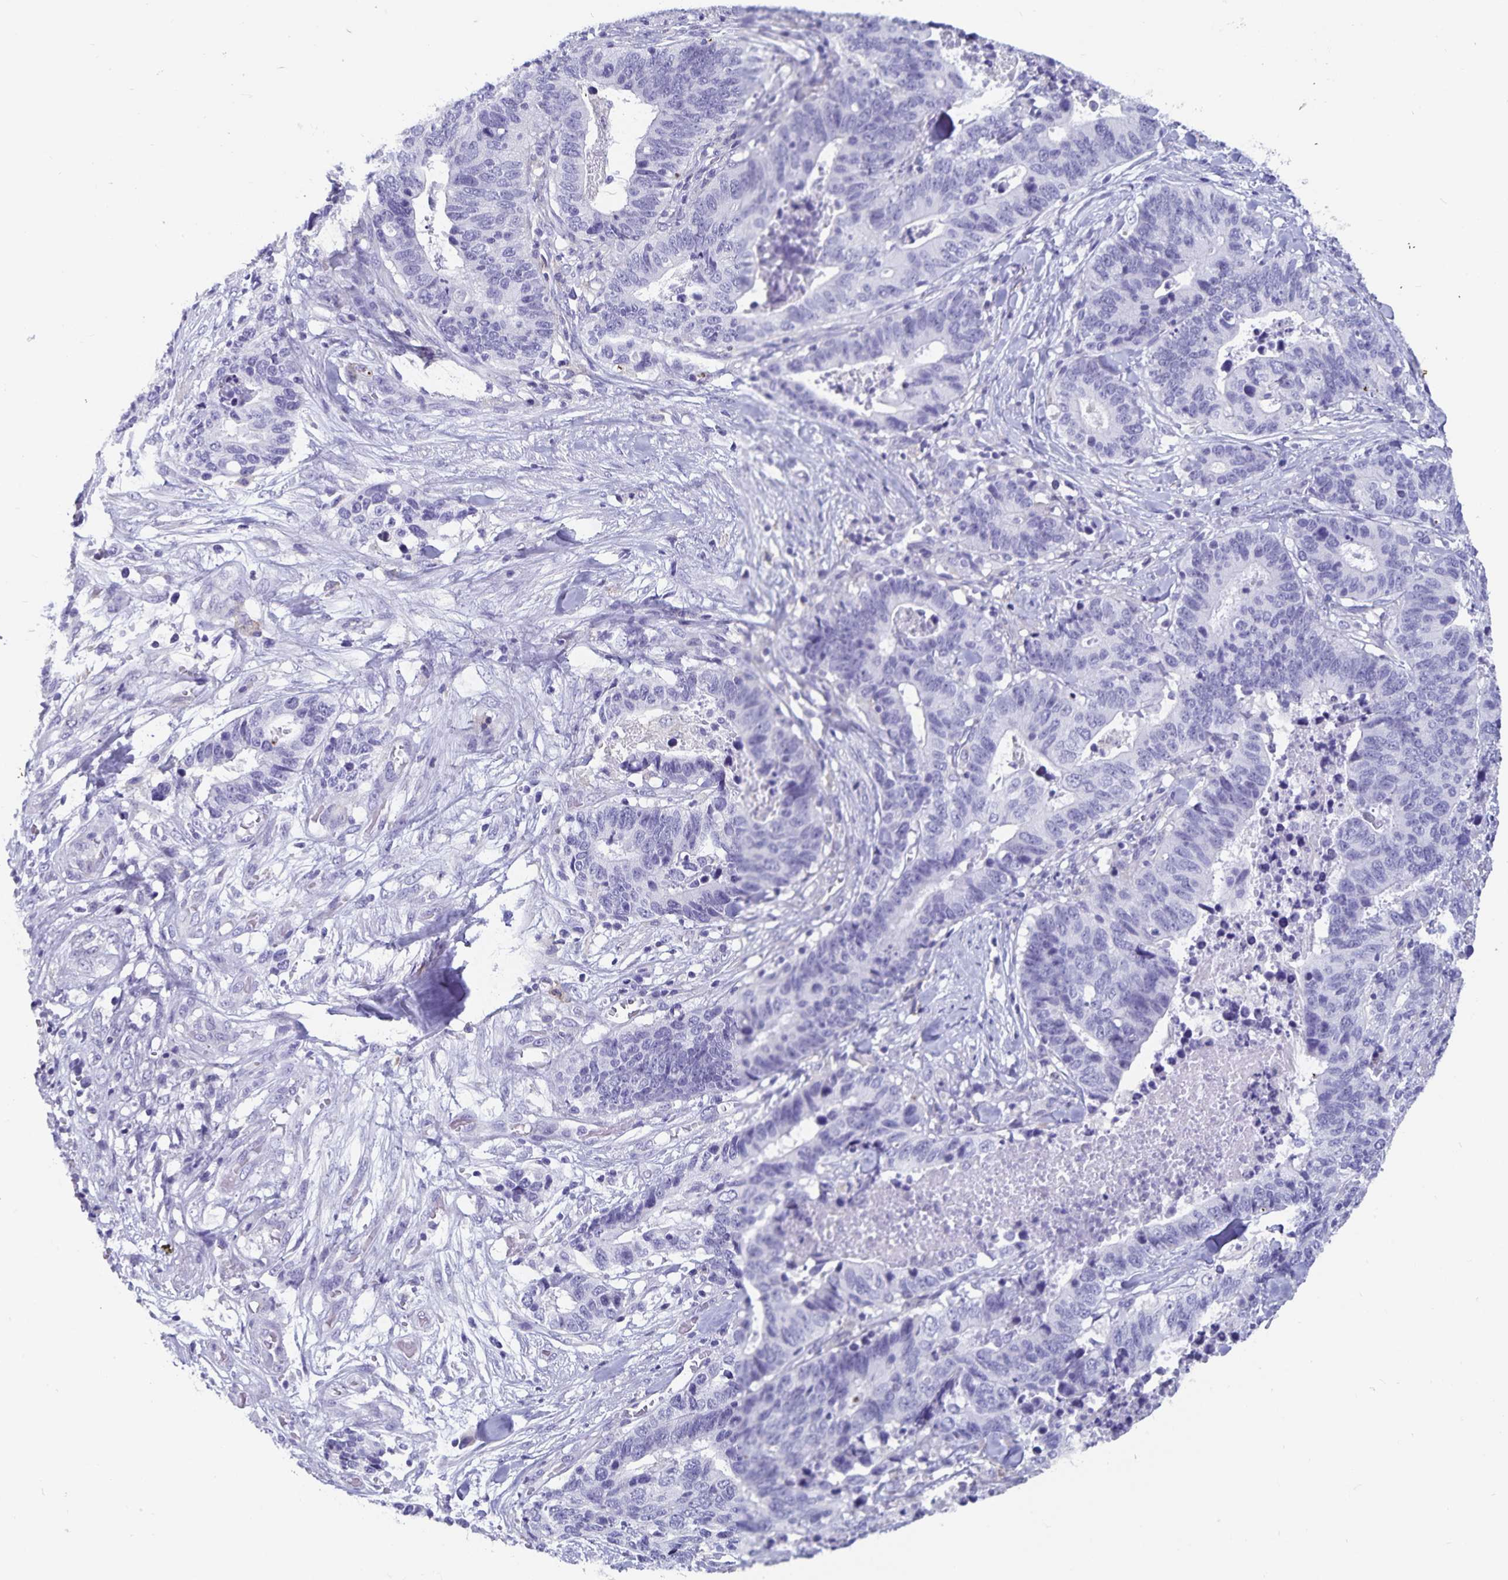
{"staining": {"intensity": "negative", "quantity": "none", "location": "none"}, "tissue": "stomach cancer", "cell_type": "Tumor cells", "image_type": "cancer", "snomed": [{"axis": "morphology", "description": "Adenocarcinoma, NOS"}, {"axis": "topography", "description": "Stomach, upper"}], "caption": "This is a histopathology image of immunohistochemistry (IHC) staining of stomach cancer (adenocarcinoma), which shows no positivity in tumor cells. (Stains: DAB IHC with hematoxylin counter stain, Microscopy: brightfield microscopy at high magnification).", "gene": "PLAC1", "patient": {"sex": "female", "age": 67}}